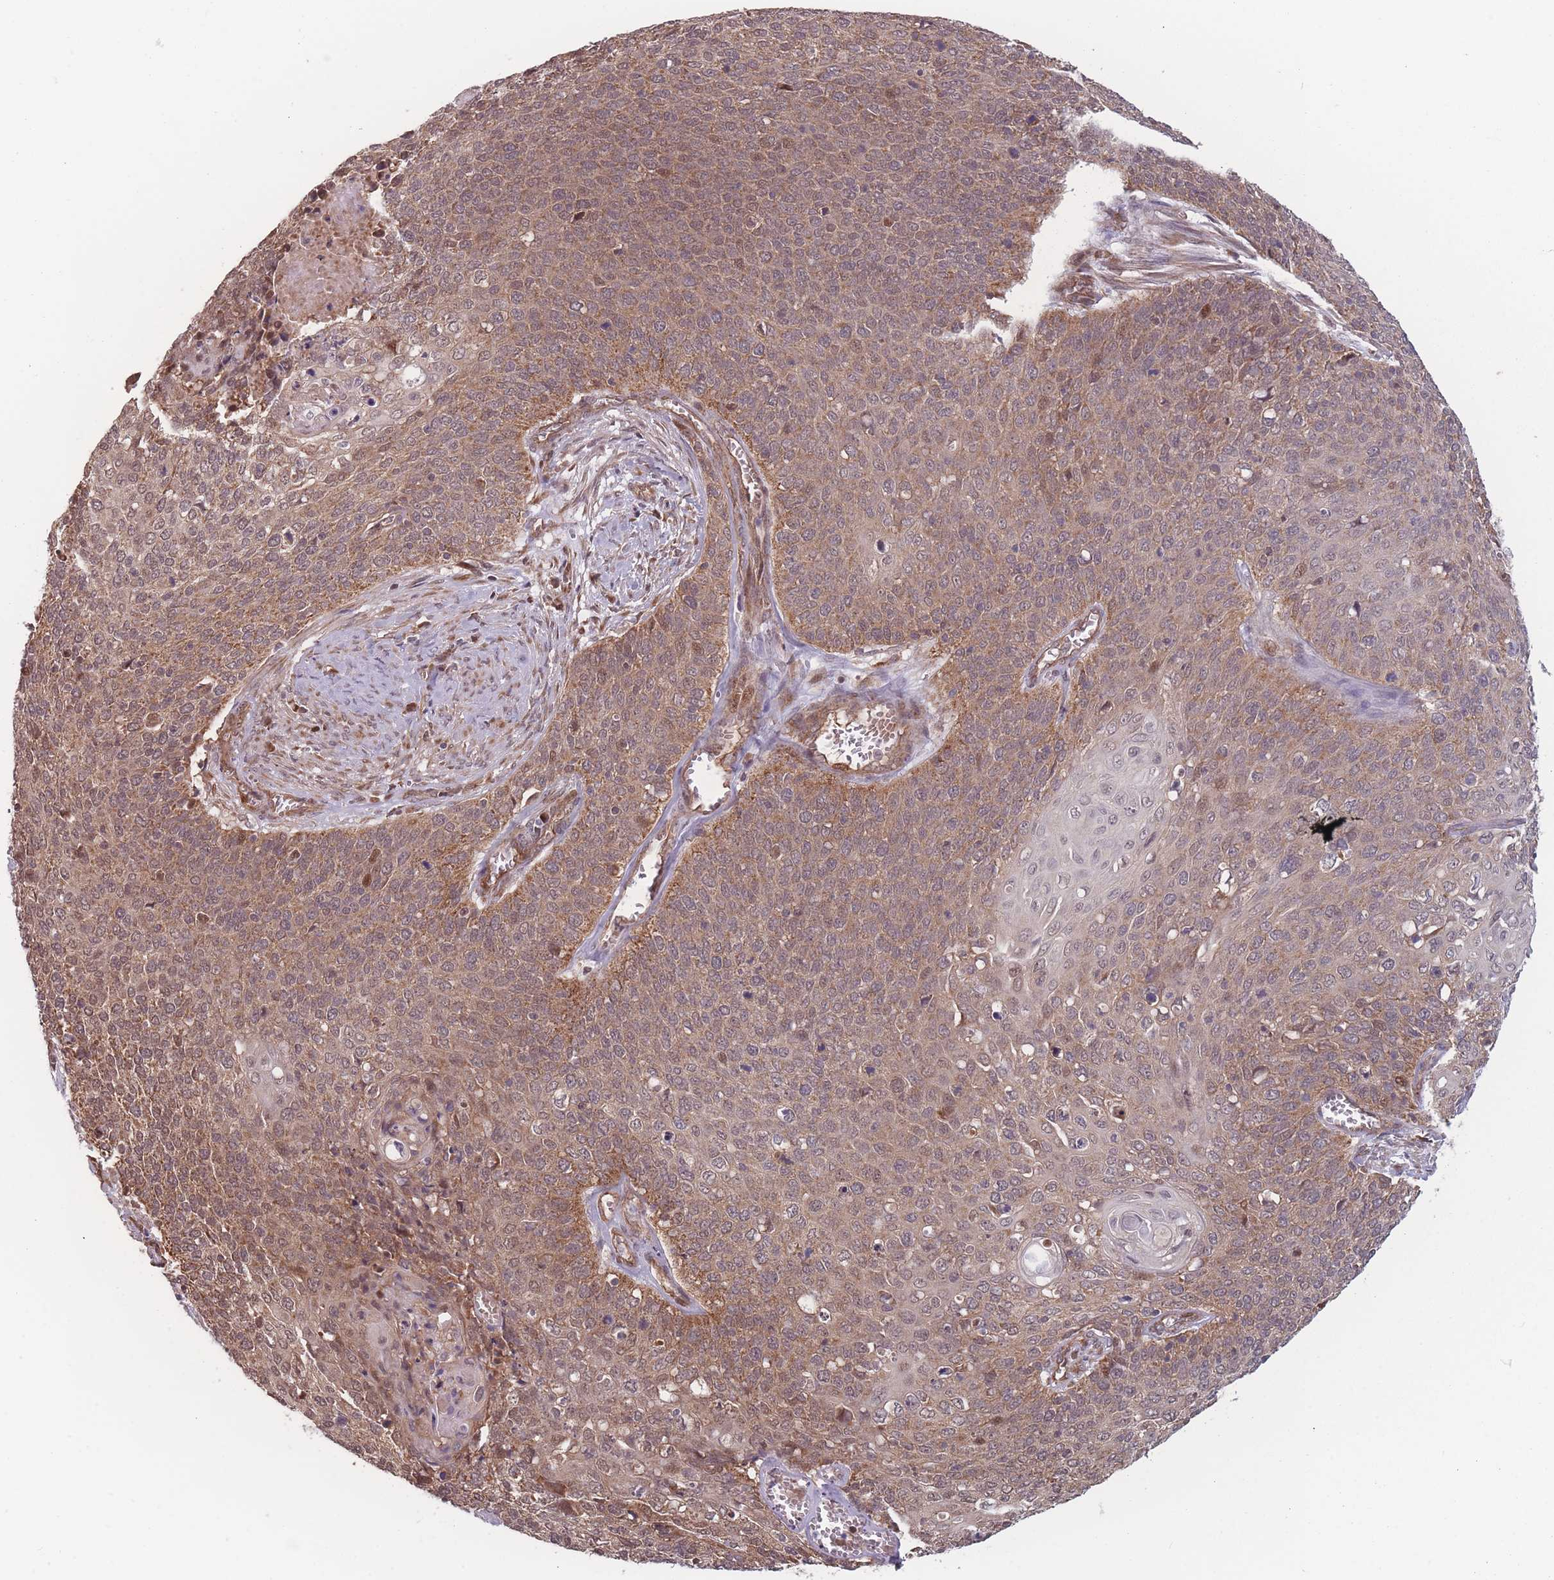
{"staining": {"intensity": "moderate", "quantity": ">75%", "location": "cytoplasmic/membranous"}, "tissue": "cervical cancer", "cell_type": "Tumor cells", "image_type": "cancer", "snomed": [{"axis": "morphology", "description": "Squamous cell carcinoma, NOS"}, {"axis": "topography", "description": "Cervix"}], "caption": "An image of human cervical cancer (squamous cell carcinoma) stained for a protein reveals moderate cytoplasmic/membranous brown staining in tumor cells. (DAB (3,3'-diaminobenzidine) IHC with brightfield microscopy, high magnification).", "gene": "RPS18", "patient": {"sex": "female", "age": 39}}